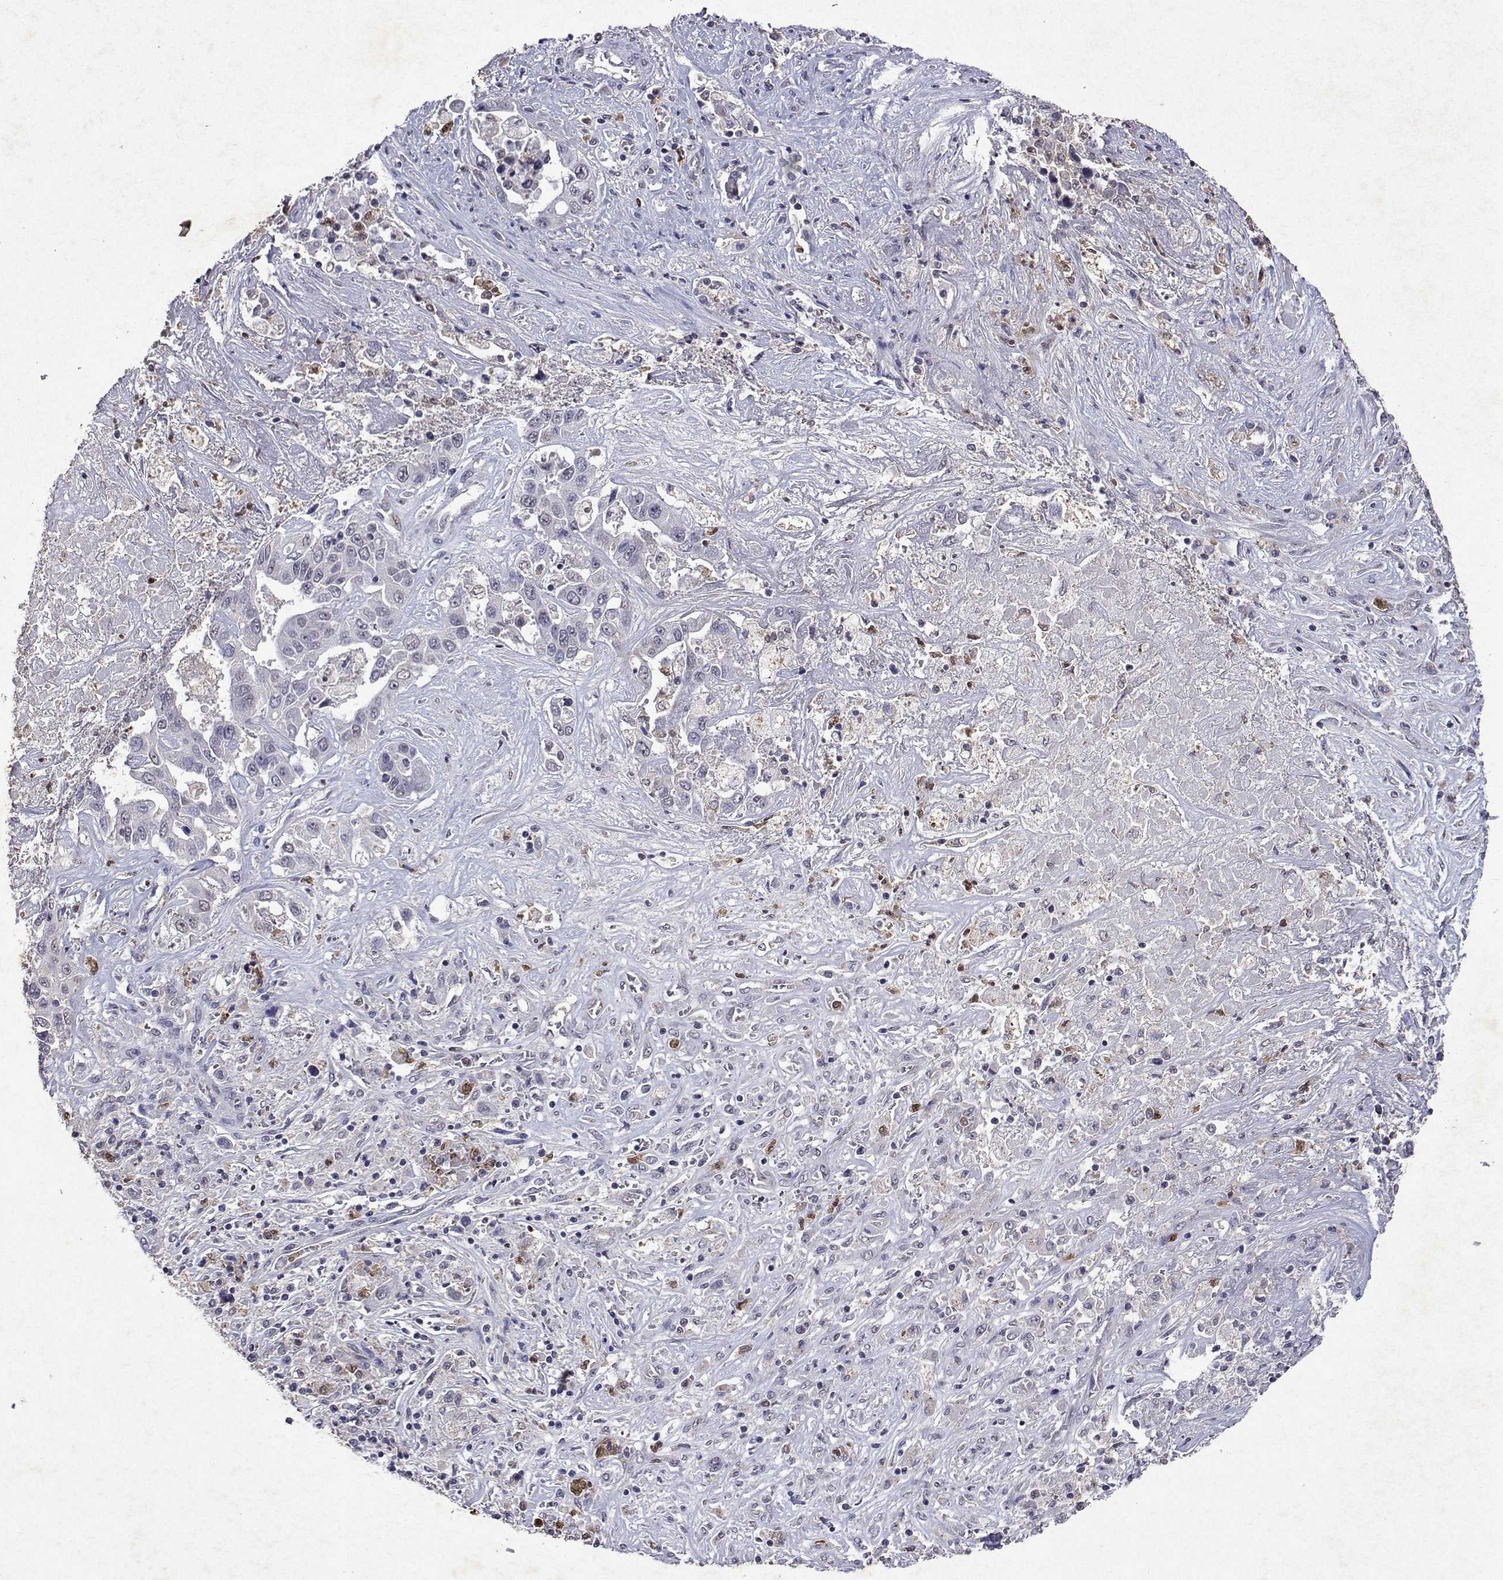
{"staining": {"intensity": "negative", "quantity": "none", "location": "none"}, "tissue": "liver cancer", "cell_type": "Tumor cells", "image_type": "cancer", "snomed": [{"axis": "morphology", "description": "Cholangiocarcinoma"}, {"axis": "topography", "description": "Liver"}], "caption": "An immunohistochemistry (IHC) micrograph of liver cancer (cholangiocarcinoma) is shown. There is no staining in tumor cells of liver cancer (cholangiocarcinoma). (Brightfield microscopy of DAB IHC at high magnification).", "gene": "APAF1", "patient": {"sex": "female", "age": 52}}